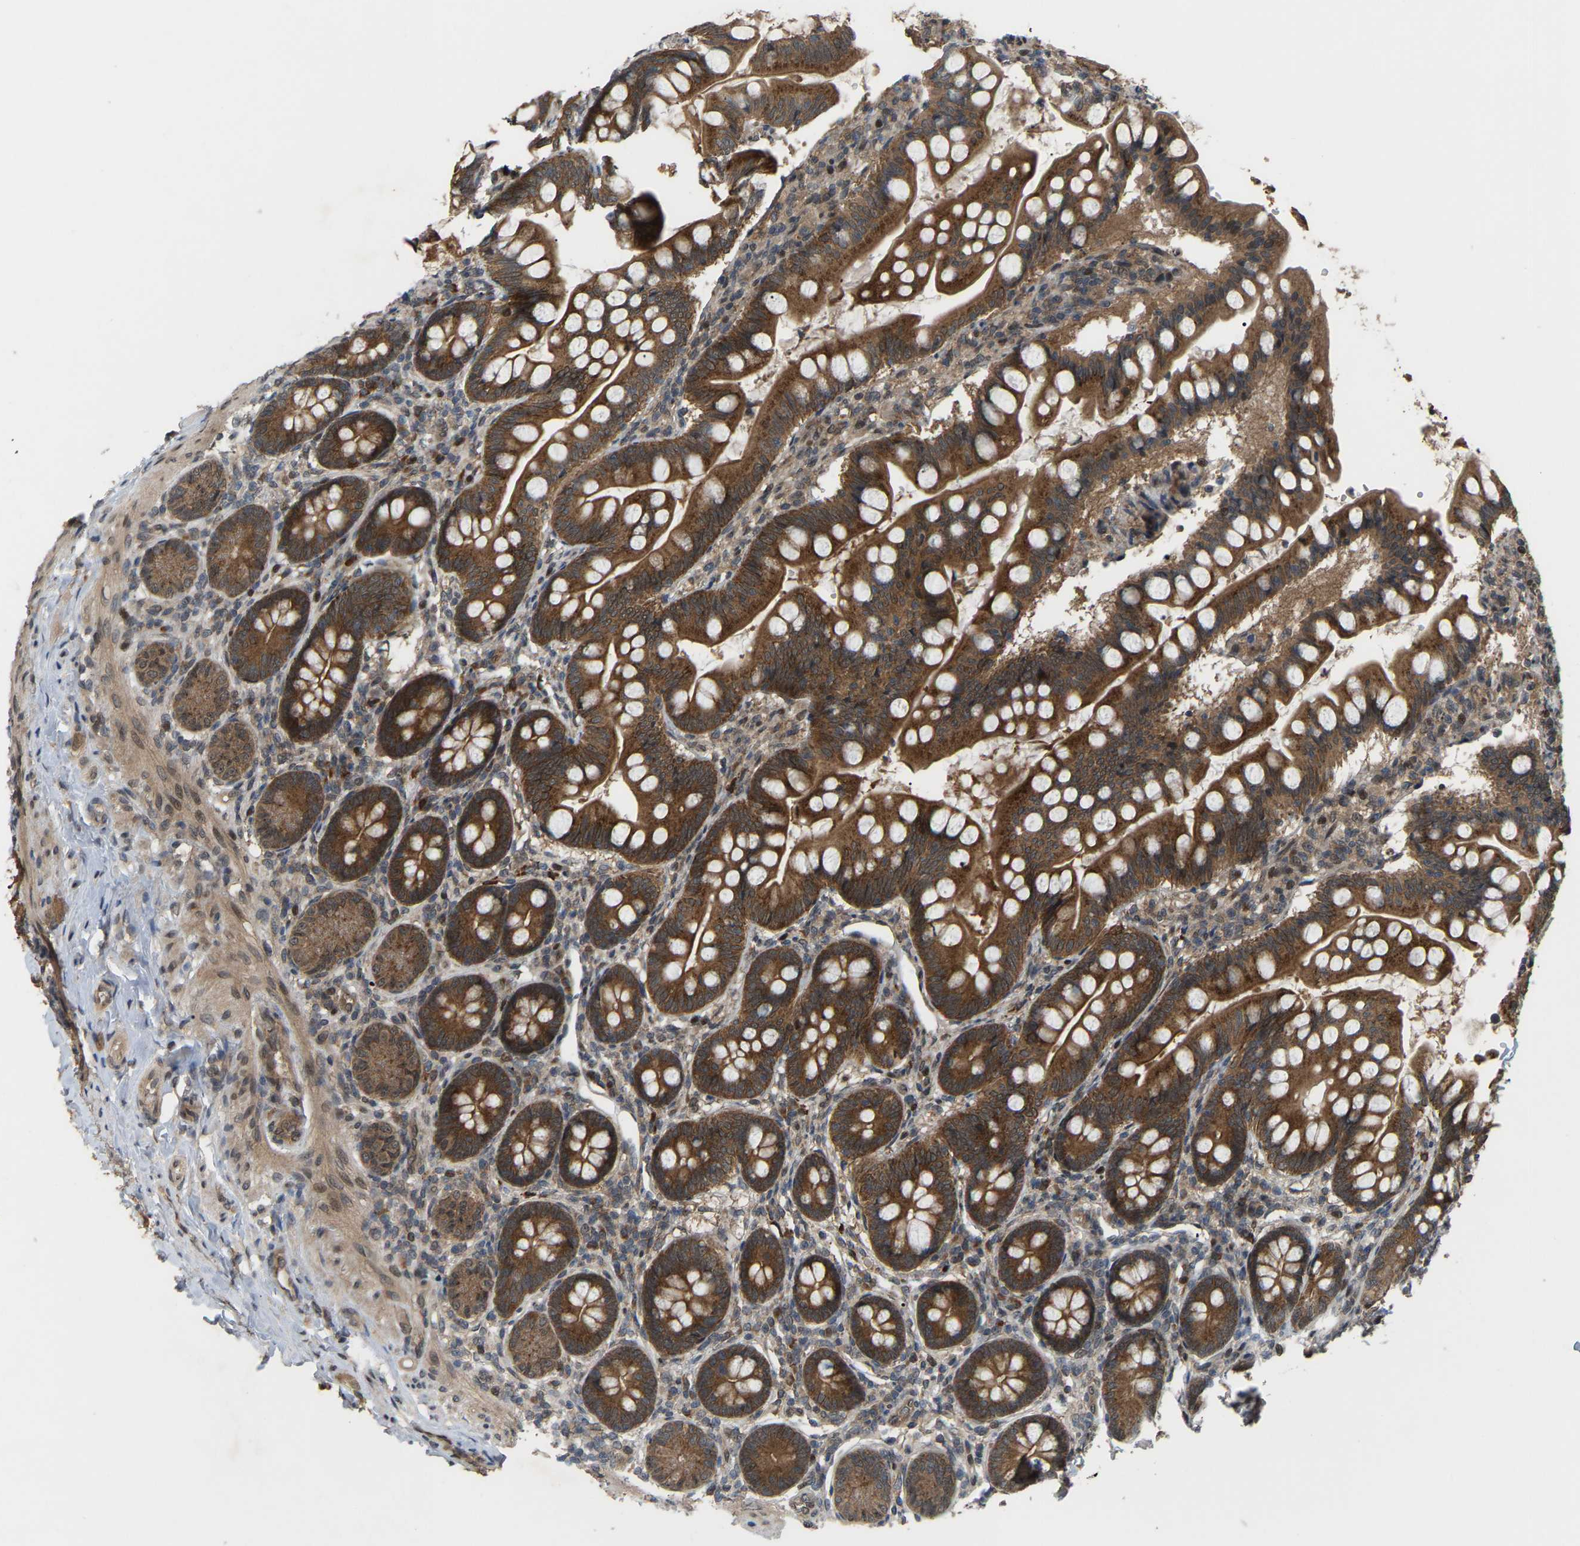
{"staining": {"intensity": "strong", "quantity": ">75%", "location": "cytoplasmic/membranous"}, "tissue": "small intestine", "cell_type": "Glandular cells", "image_type": "normal", "snomed": [{"axis": "morphology", "description": "Normal tissue, NOS"}, {"axis": "topography", "description": "Small intestine"}], "caption": "Protein expression analysis of benign human small intestine reveals strong cytoplasmic/membranous expression in approximately >75% of glandular cells. (DAB (3,3'-diaminobenzidine) IHC, brown staining for protein, blue staining for nuclei).", "gene": "CROT", "patient": {"sex": "male", "age": 7}}